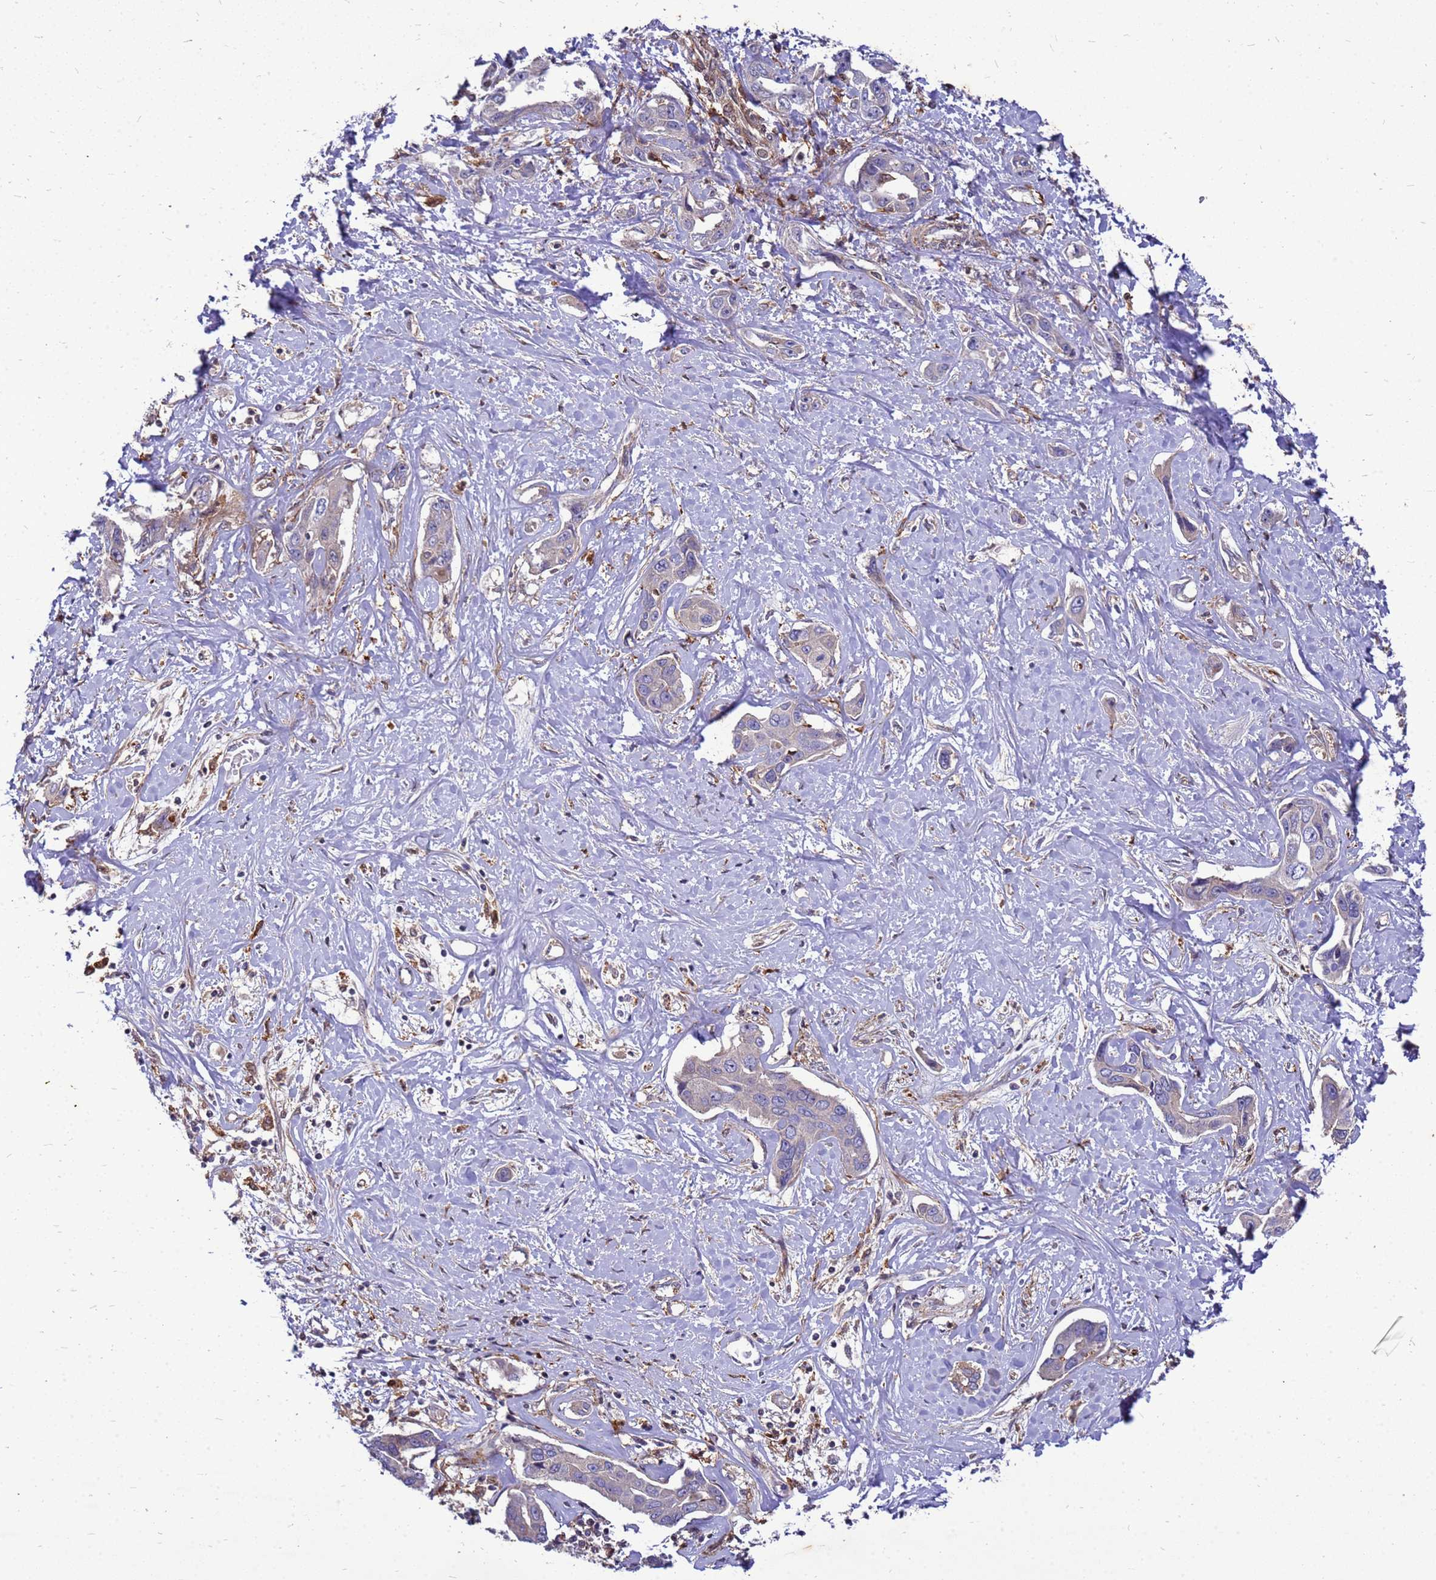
{"staining": {"intensity": "negative", "quantity": "none", "location": "none"}, "tissue": "liver cancer", "cell_type": "Tumor cells", "image_type": "cancer", "snomed": [{"axis": "morphology", "description": "Cholangiocarcinoma"}, {"axis": "topography", "description": "Liver"}], "caption": "Micrograph shows no protein staining in tumor cells of liver cancer (cholangiocarcinoma) tissue. (DAB (3,3'-diaminobenzidine) immunohistochemistry (IHC), high magnification).", "gene": "RNF215", "patient": {"sex": "male", "age": 59}}